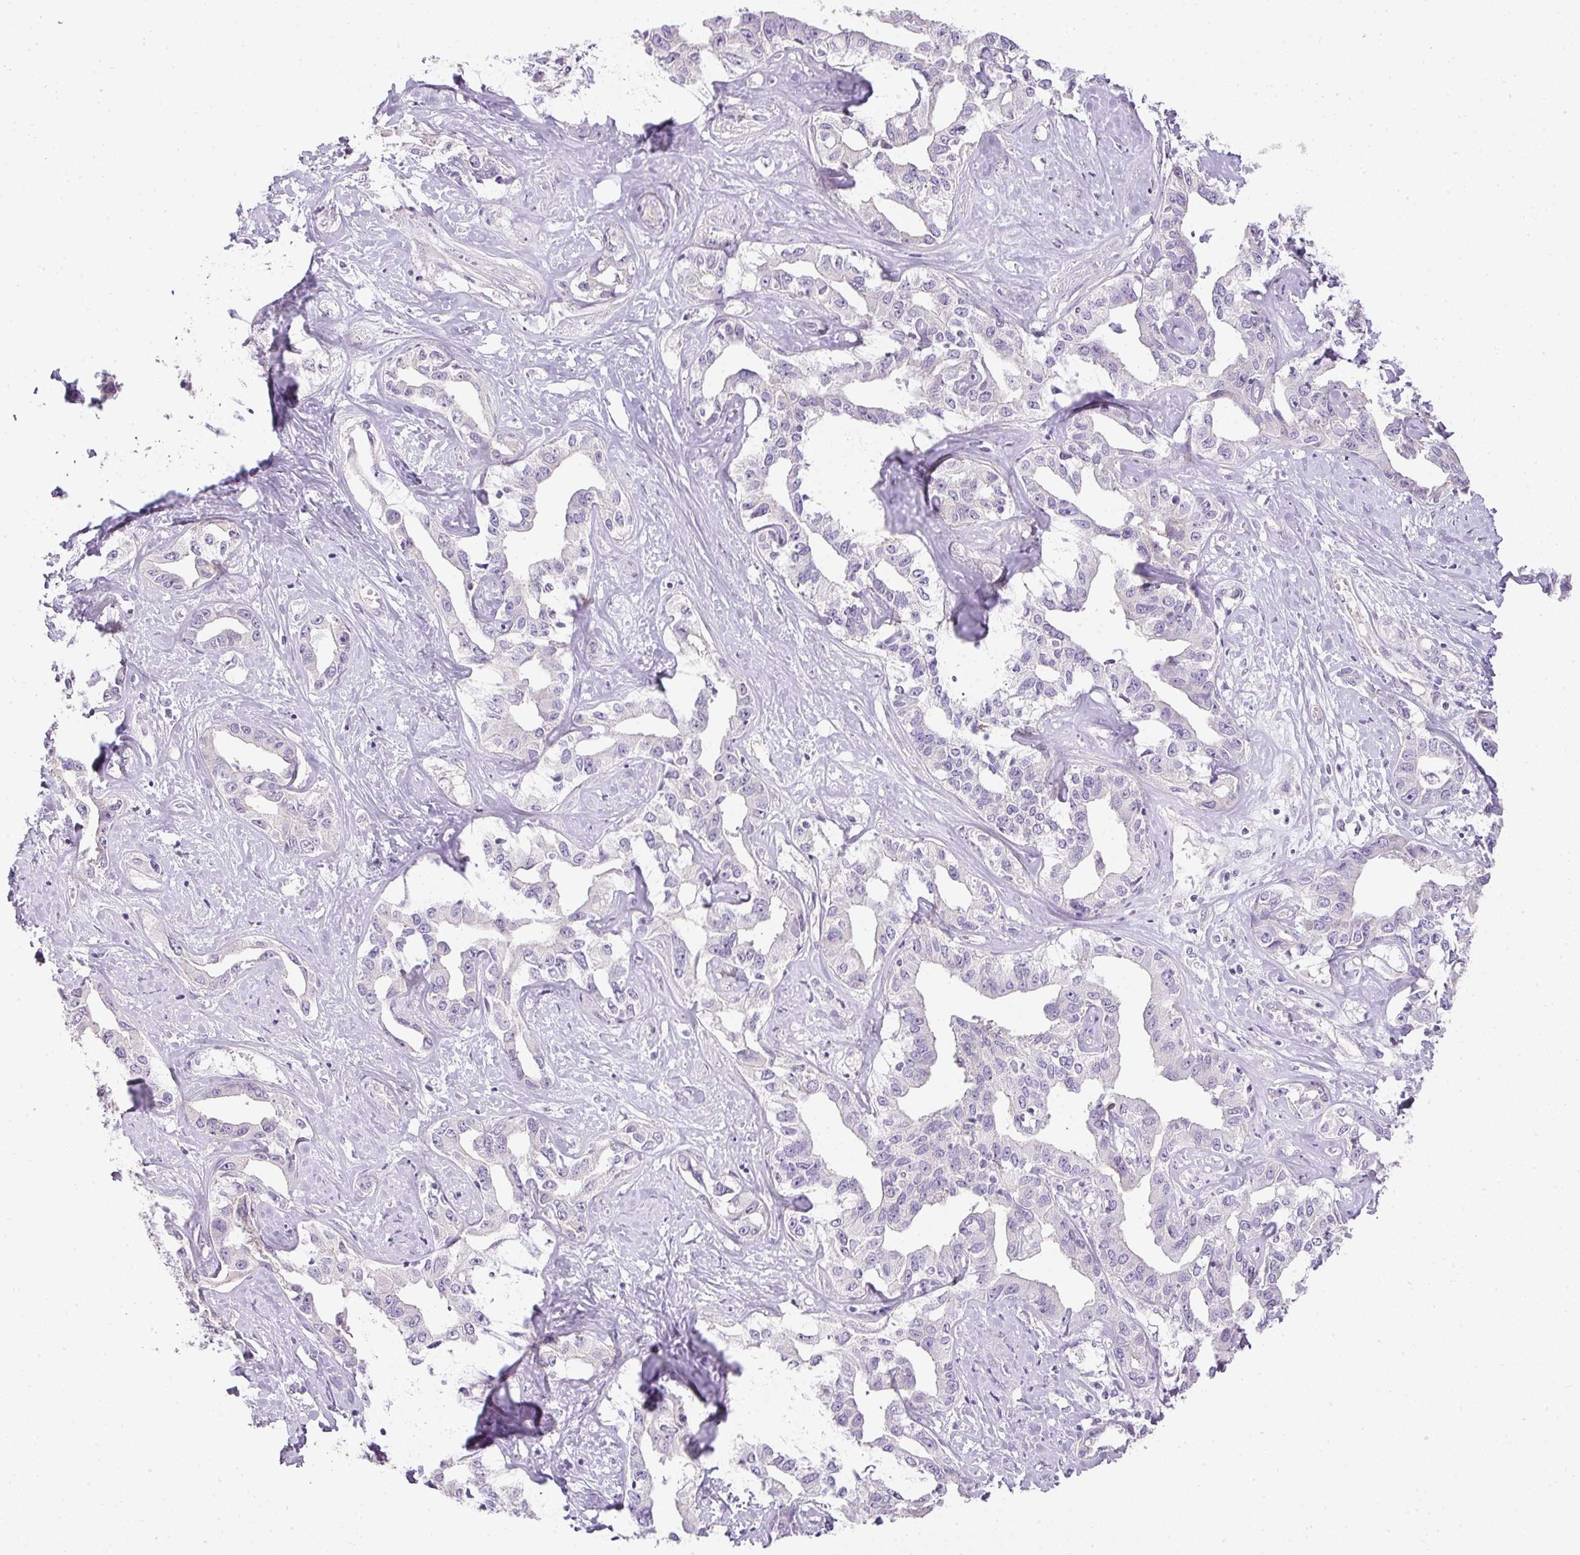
{"staining": {"intensity": "negative", "quantity": "none", "location": "none"}, "tissue": "liver cancer", "cell_type": "Tumor cells", "image_type": "cancer", "snomed": [{"axis": "morphology", "description": "Cholangiocarcinoma"}, {"axis": "topography", "description": "Liver"}], "caption": "IHC micrograph of liver cancer (cholangiocarcinoma) stained for a protein (brown), which displays no positivity in tumor cells. (Stains: DAB (3,3'-diaminobenzidine) immunohistochemistry with hematoxylin counter stain, Microscopy: brightfield microscopy at high magnification).", "gene": "RAX2", "patient": {"sex": "male", "age": 59}}